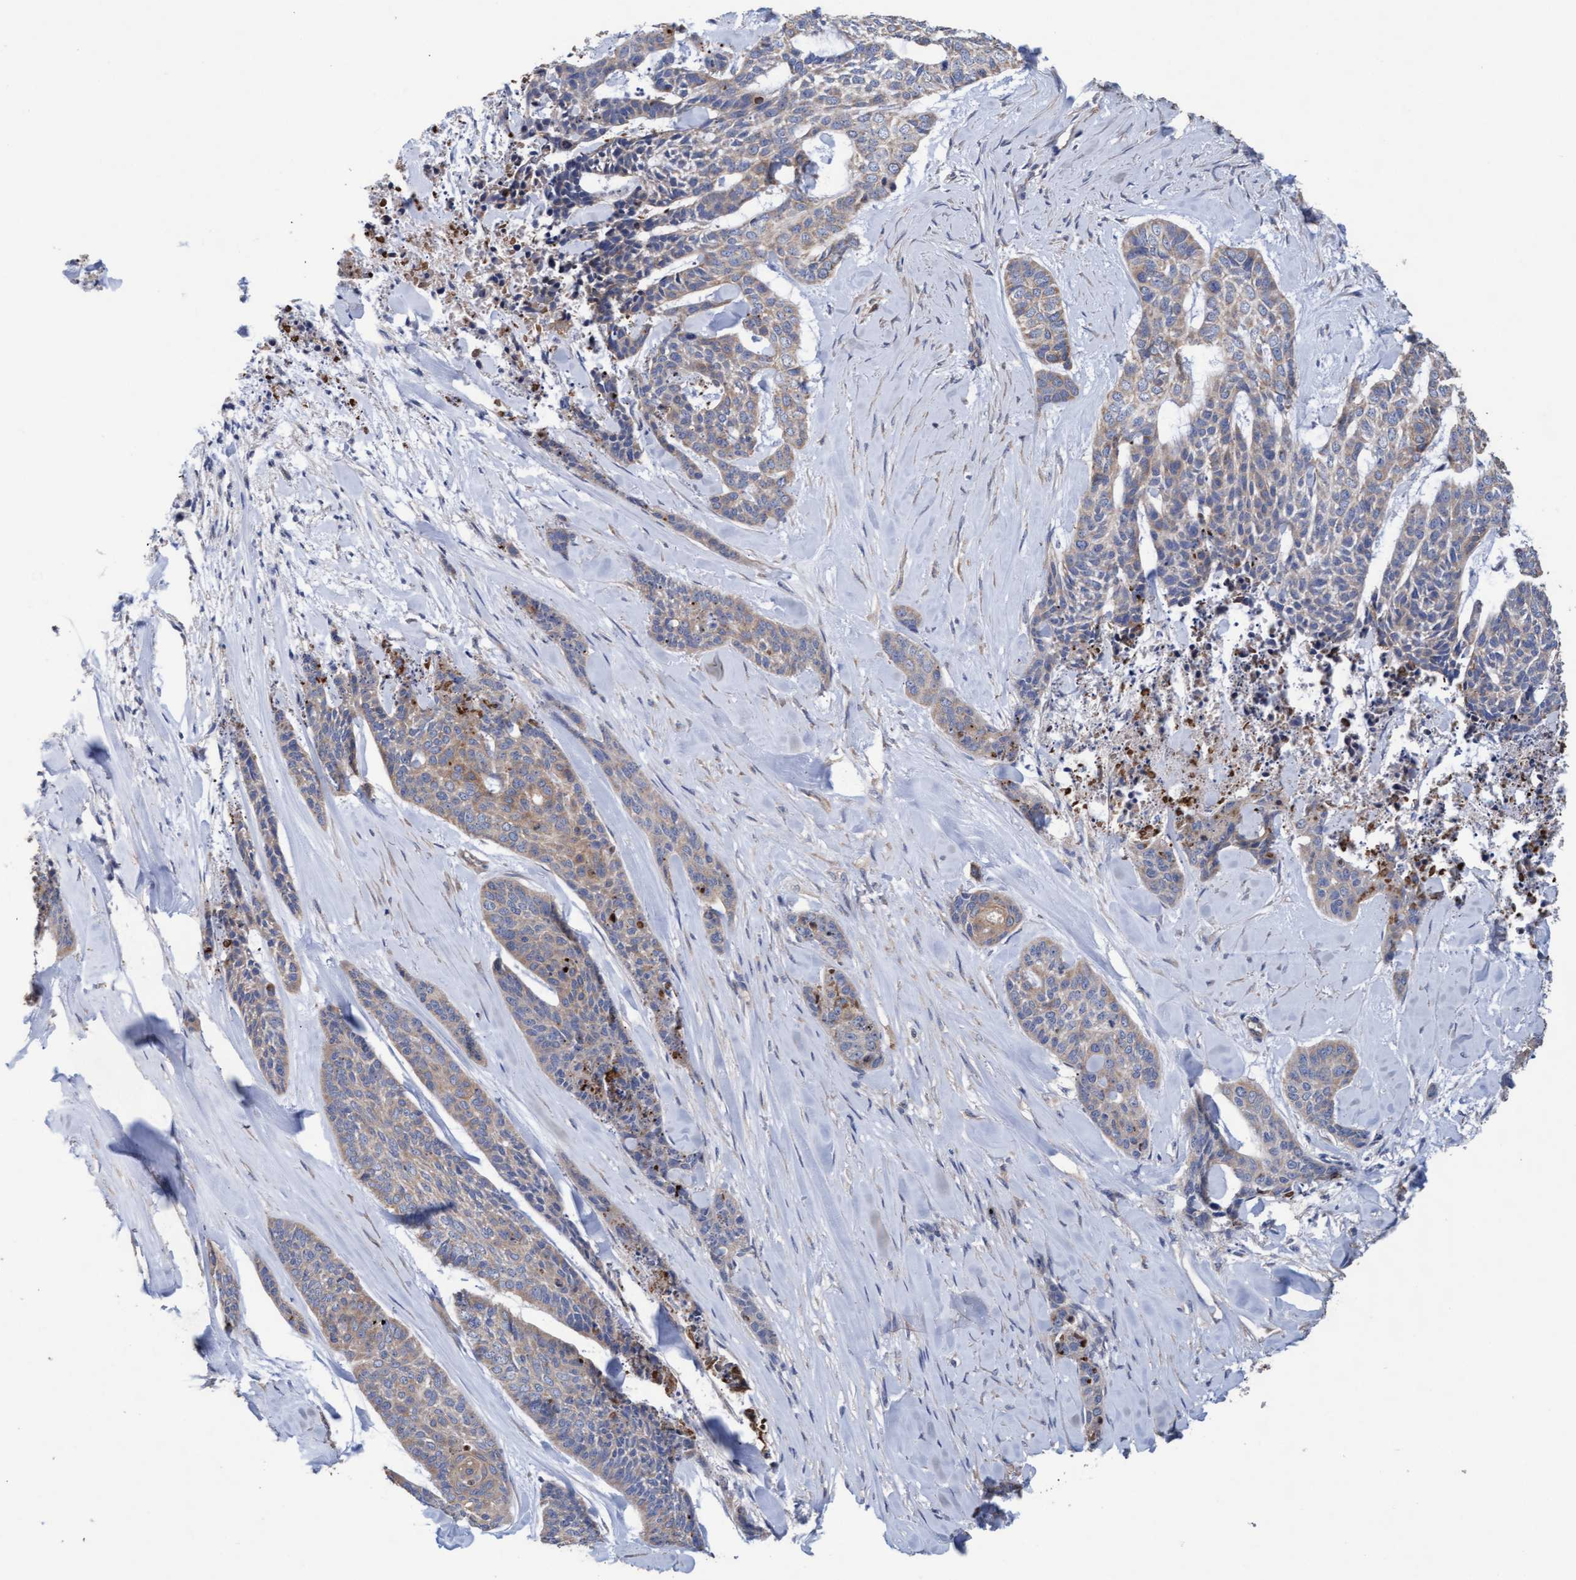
{"staining": {"intensity": "weak", "quantity": "25%-75%", "location": "cytoplasmic/membranous"}, "tissue": "skin cancer", "cell_type": "Tumor cells", "image_type": "cancer", "snomed": [{"axis": "morphology", "description": "Basal cell carcinoma"}, {"axis": "topography", "description": "Skin"}], "caption": "Immunohistochemistry of skin cancer (basal cell carcinoma) shows low levels of weak cytoplasmic/membranous staining in approximately 25%-75% of tumor cells. (IHC, brightfield microscopy, high magnification).", "gene": "MRPL38", "patient": {"sex": "female", "age": 64}}